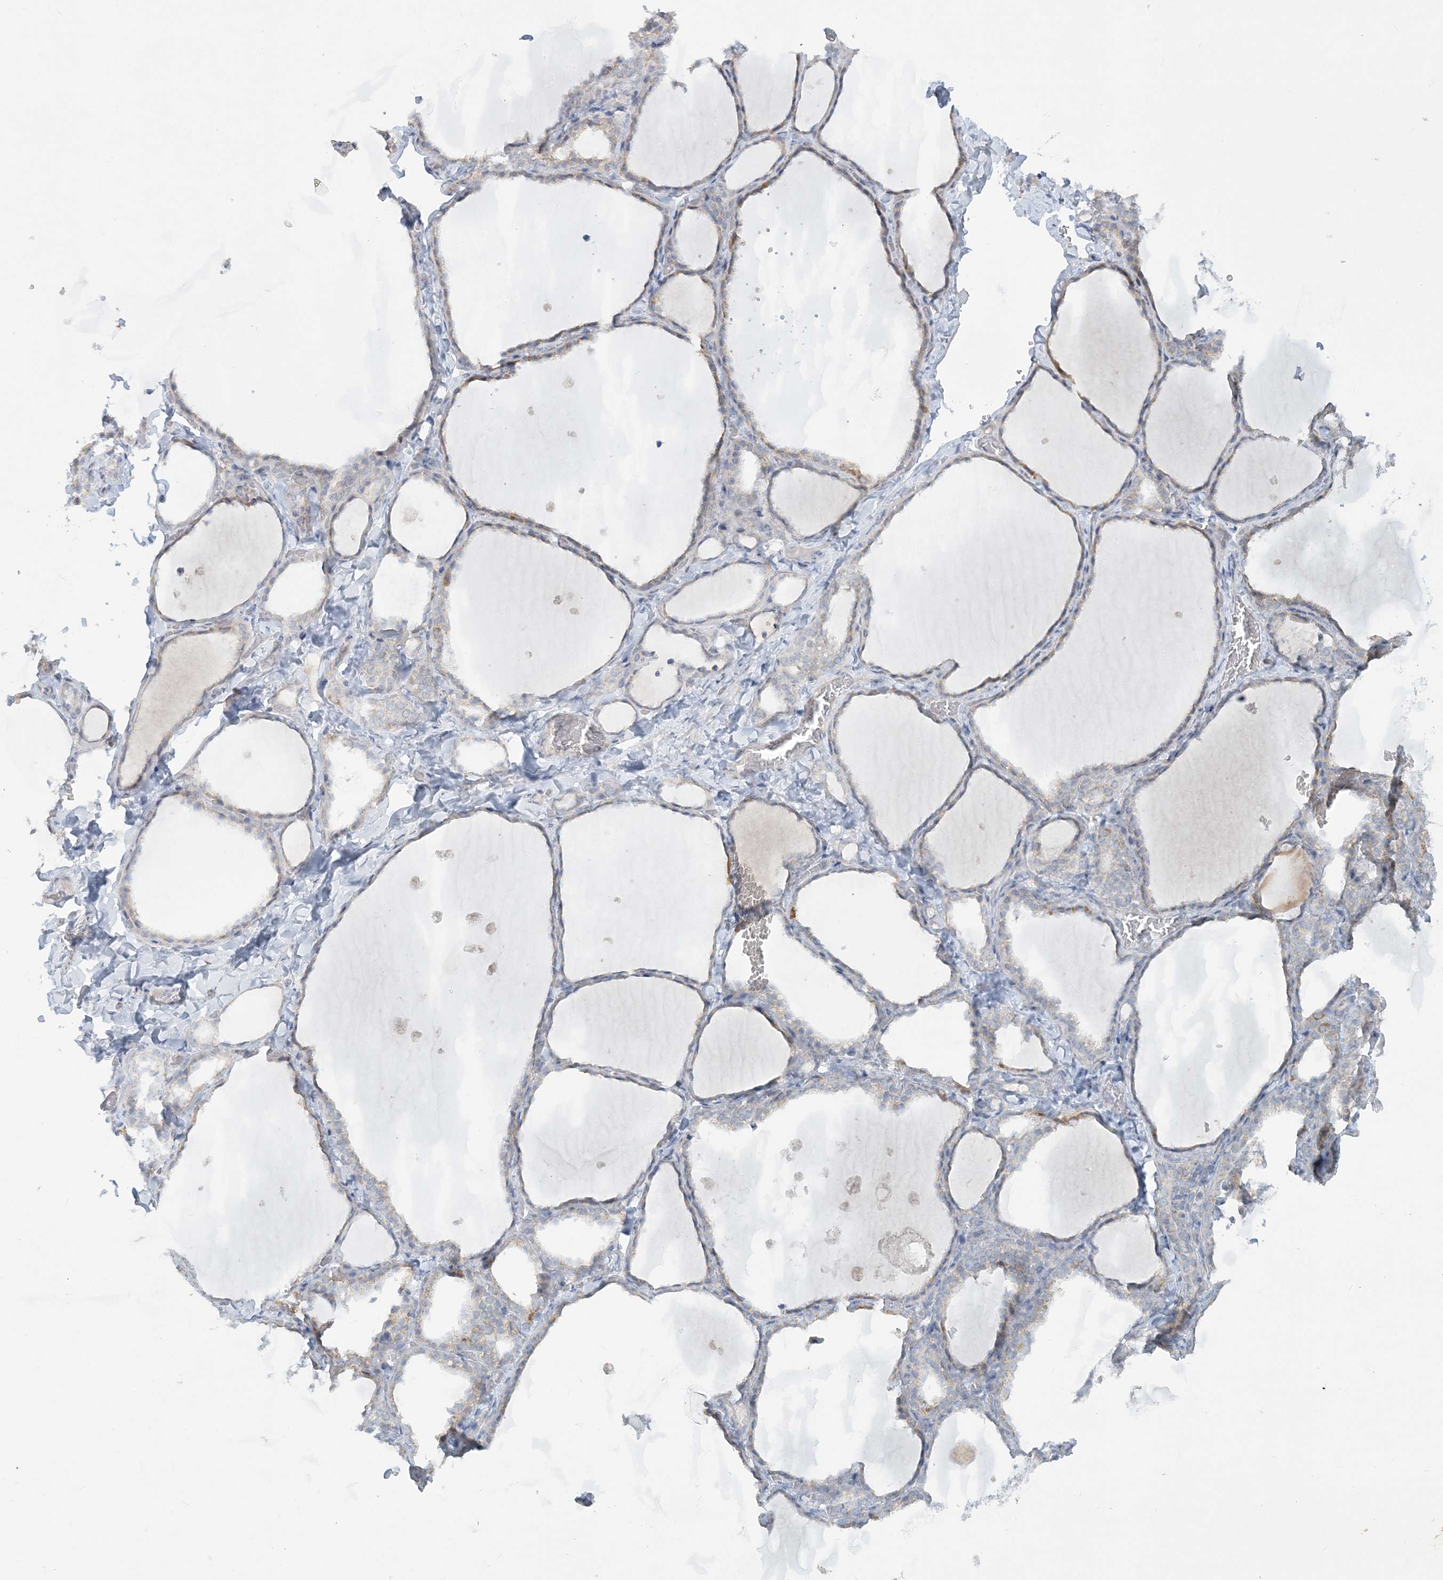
{"staining": {"intensity": "negative", "quantity": "none", "location": "none"}, "tissue": "thyroid gland", "cell_type": "Glandular cells", "image_type": "normal", "snomed": [{"axis": "morphology", "description": "Normal tissue, NOS"}, {"axis": "topography", "description": "Thyroid gland"}], "caption": "Immunohistochemistry photomicrograph of normal thyroid gland: thyroid gland stained with DAB shows no significant protein expression in glandular cells.", "gene": "TBC1D7", "patient": {"sex": "female", "age": 22}}